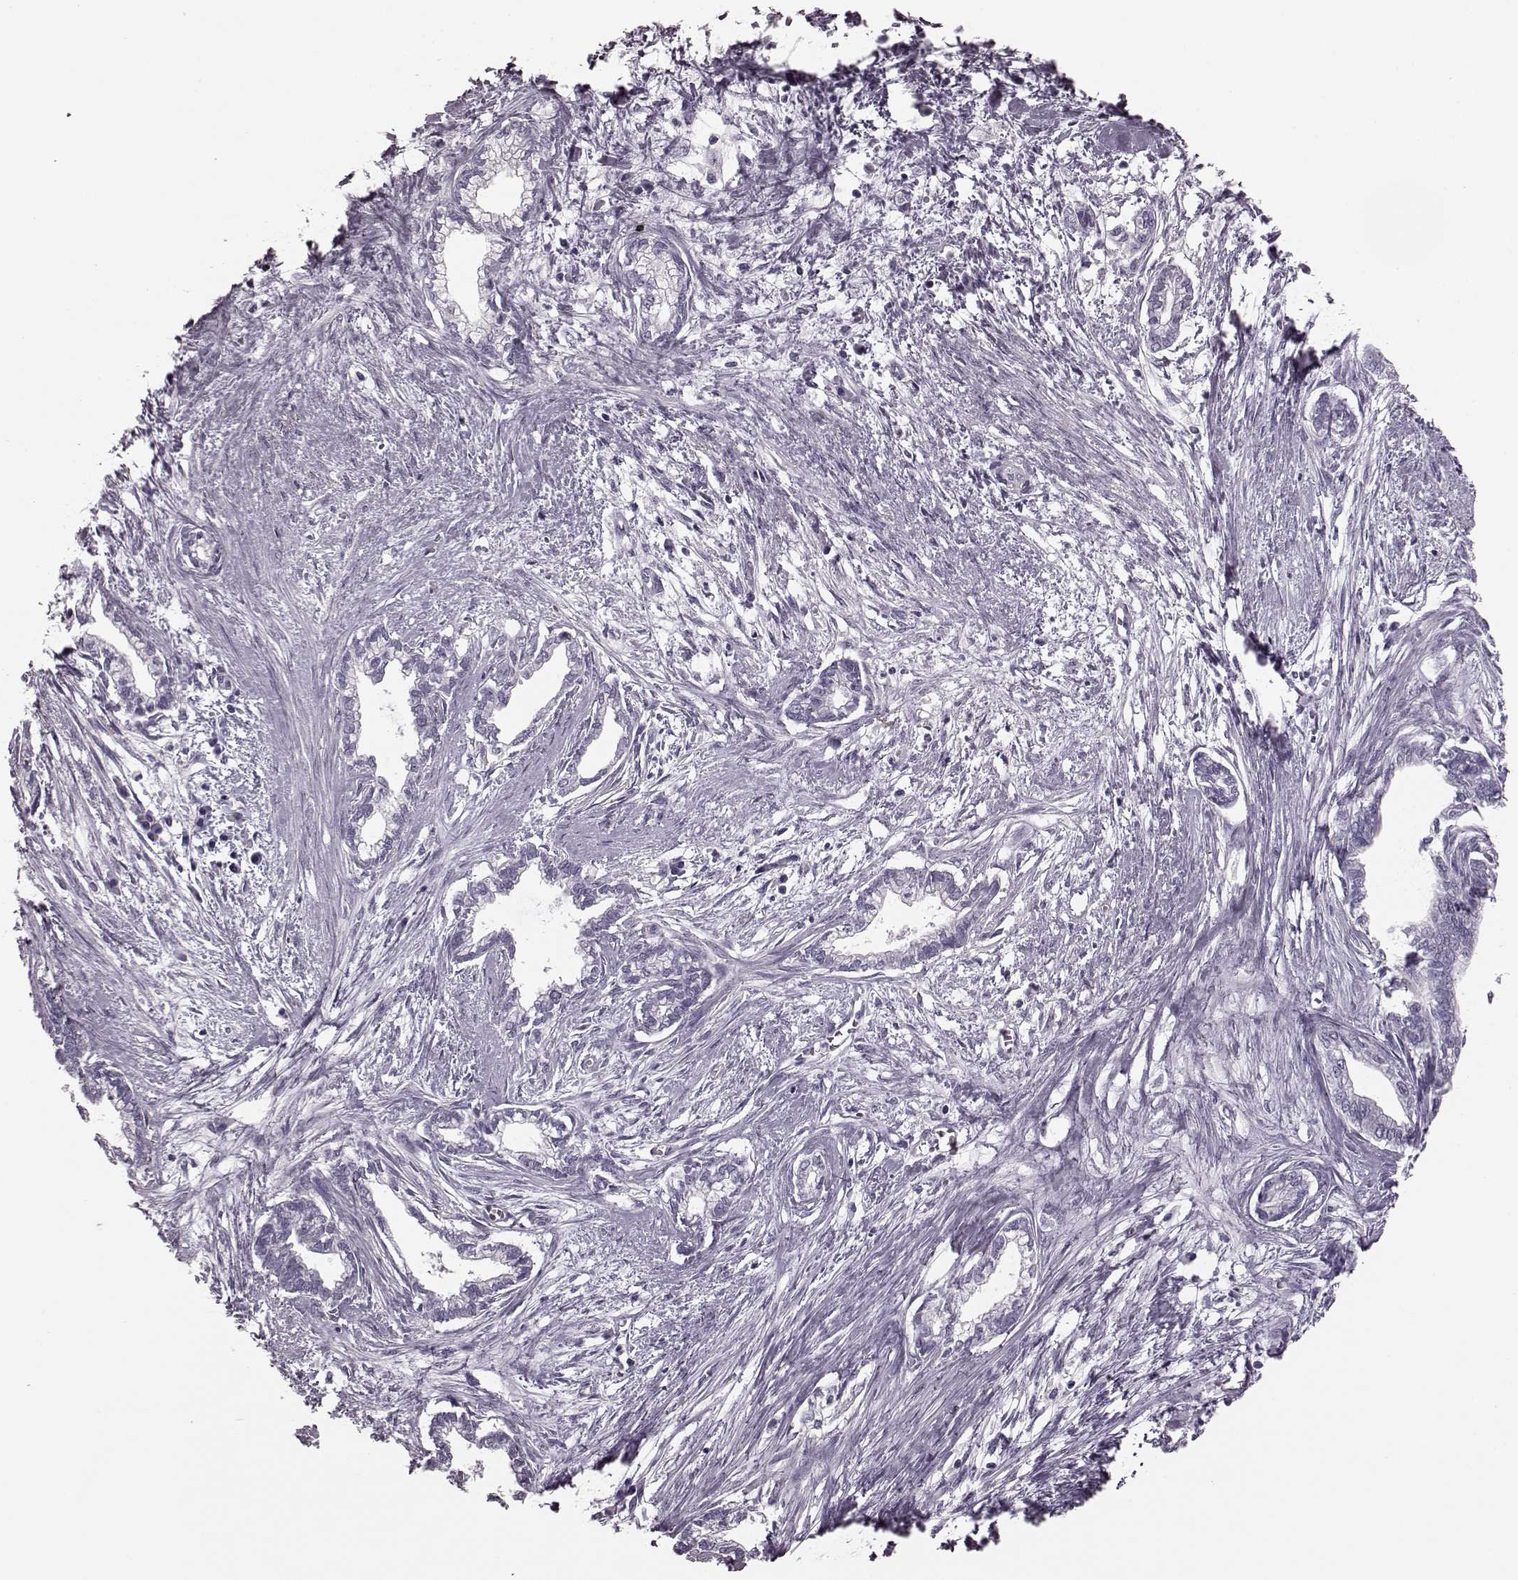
{"staining": {"intensity": "negative", "quantity": "none", "location": "none"}, "tissue": "cervical cancer", "cell_type": "Tumor cells", "image_type": "cancer", "snomed": [{"axis": "morphology", "description": "Adenocarcinoma, NOS"}, {"axis": "topography", "description": "Cervix"}], "caption": "Adenocarcinoma (cervical) stained for a protein using immunohistochemistry (IHC) displays no expression tumor cells.", "gene": "TRPM1", "patient": {"sex": "female", "age": 62}}